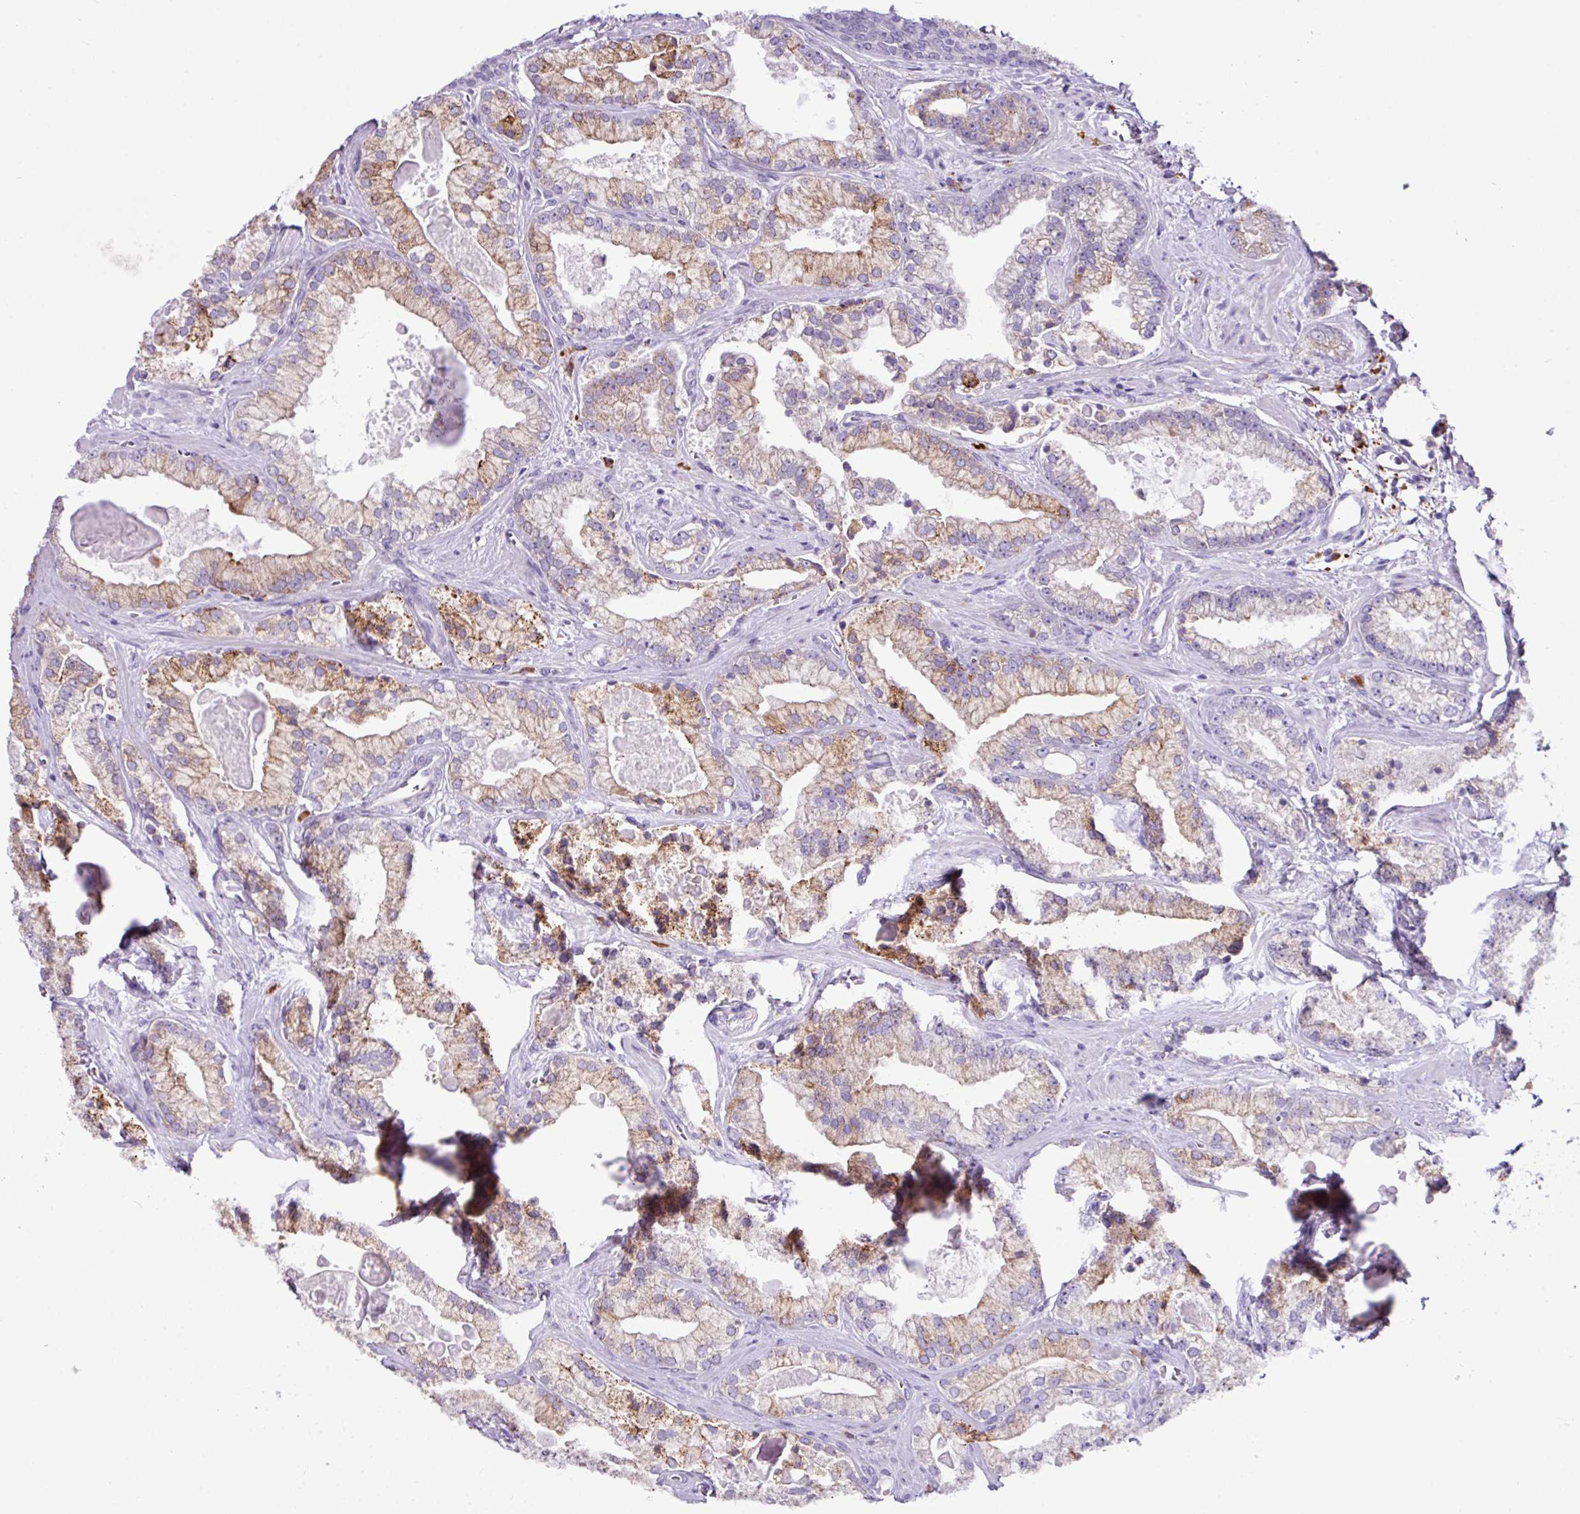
{"staining": {"intensity": "moderate", "quantity": "25%-75%", "location": "cytoplasmic/membranous"}, "tissue": "prostate cancer", "cell_type": "Tumor cells", "image_type": "cancer", "snomed": [{"axis": "morphology", "description": "Adenocarcinoma, High grade"}, {"axis": "topography", "description": "Prostate"}], "caption": "Human high-grade adenocarcinoma (prostate) stained for a protein (brown) demonstrates moderate cytoplasmic/membranous positive positivity in approximately 25%-75% of tumor cells.", "gene": "RGS21", "patient": {"sex": "male", "age": 68}}